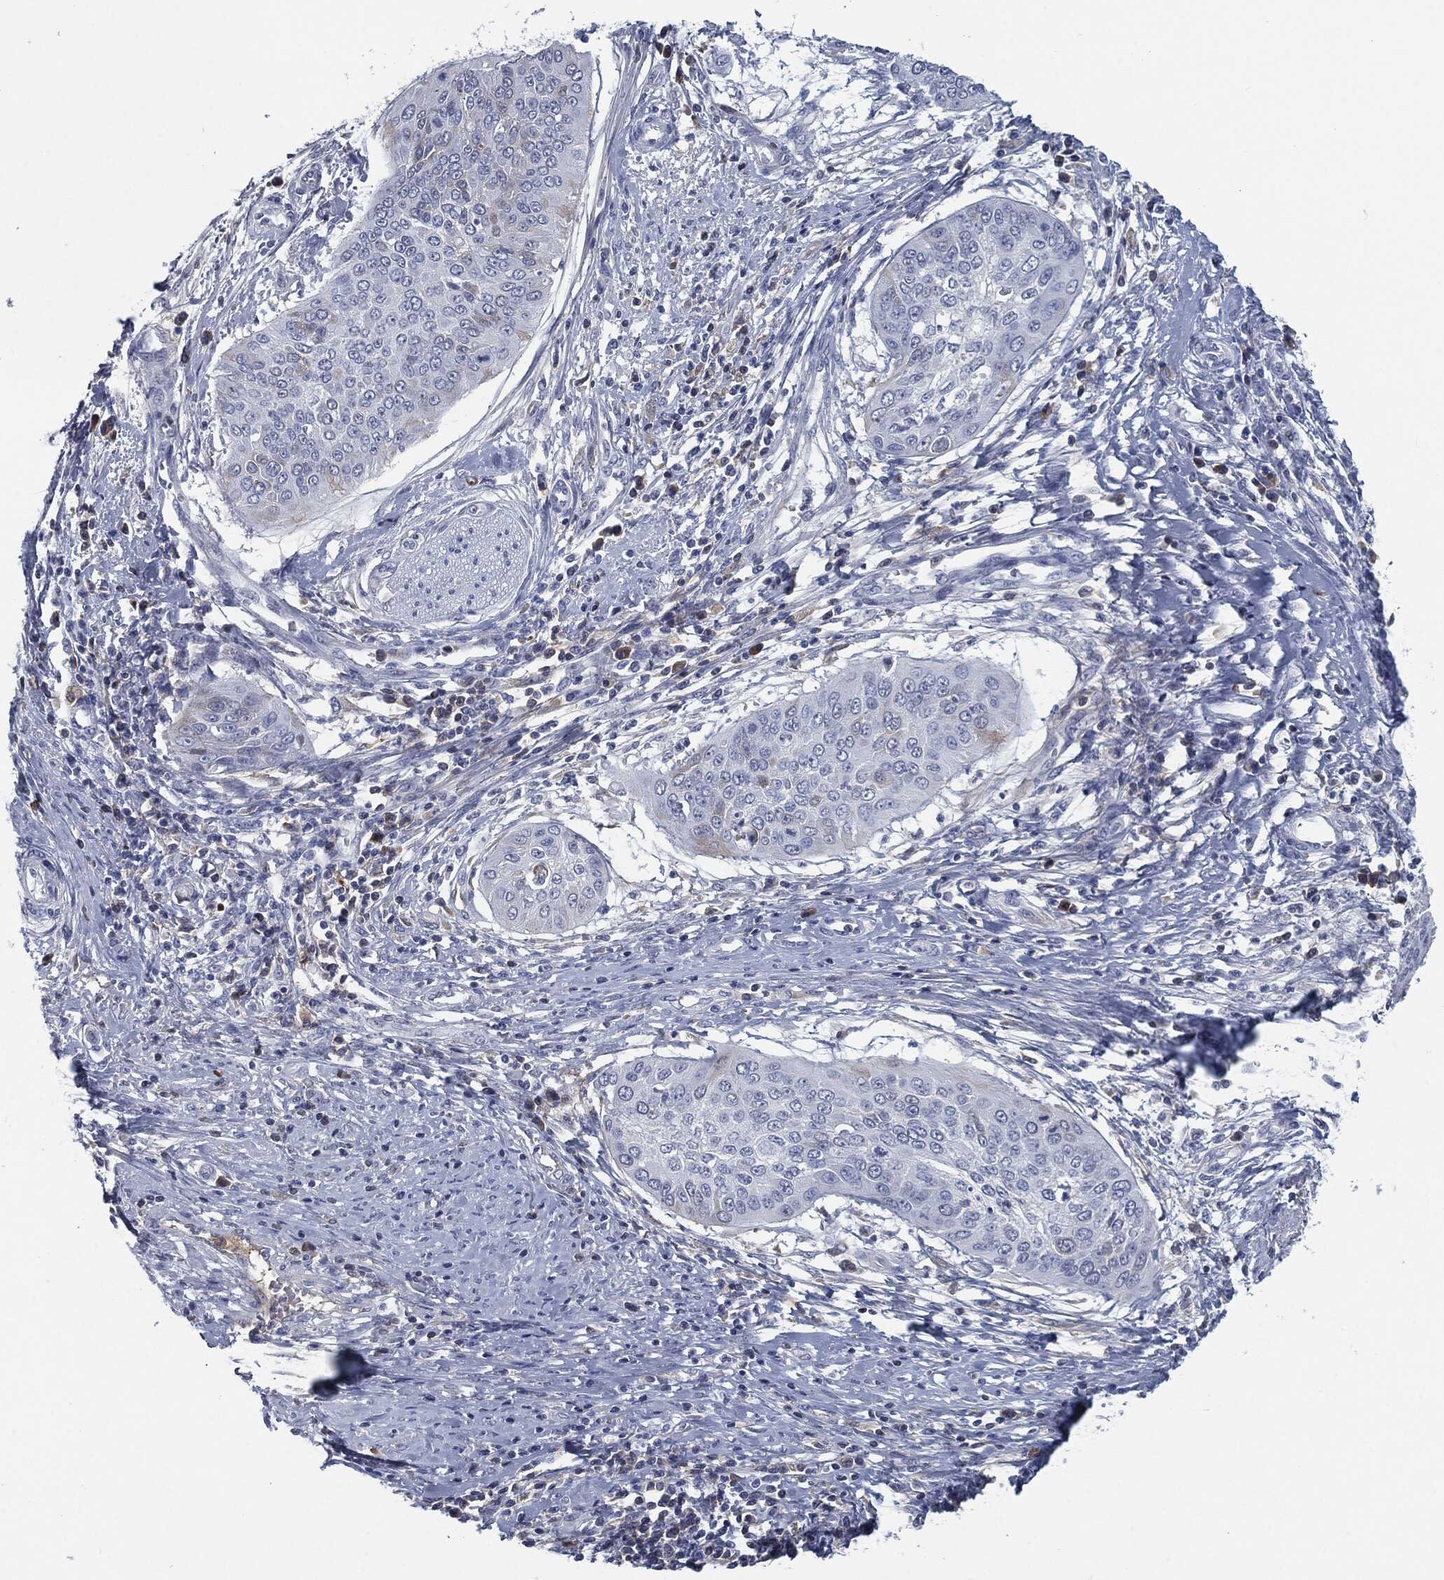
{"staining": {"intensity": "negative", "quantity": "none", "location": "none"}, "tissue": "cervical cancer", "cell_type": "Tumor cells", "image_type": "cancer", "snomed": [{"axis": "morphology", "description": "Normal tissue, NOS"}, {"axis": "morphology", "description": "Squamous cell carcinoma, NOS"}, {"axis": "topography", "description": "Cervix"}], "caption": "Cervical cancer was stained to show a protein in brown. There is no significant staining in tumor cells. The staining was performed using DAB (3,3'-diaminobenzidine) to visualize the protein expression in brown, while the nuclei were stained in blue with hematoxylin (Magnification: 20x).", "gene": "MST1", "patient": {"sex": "female", "age": 39}}